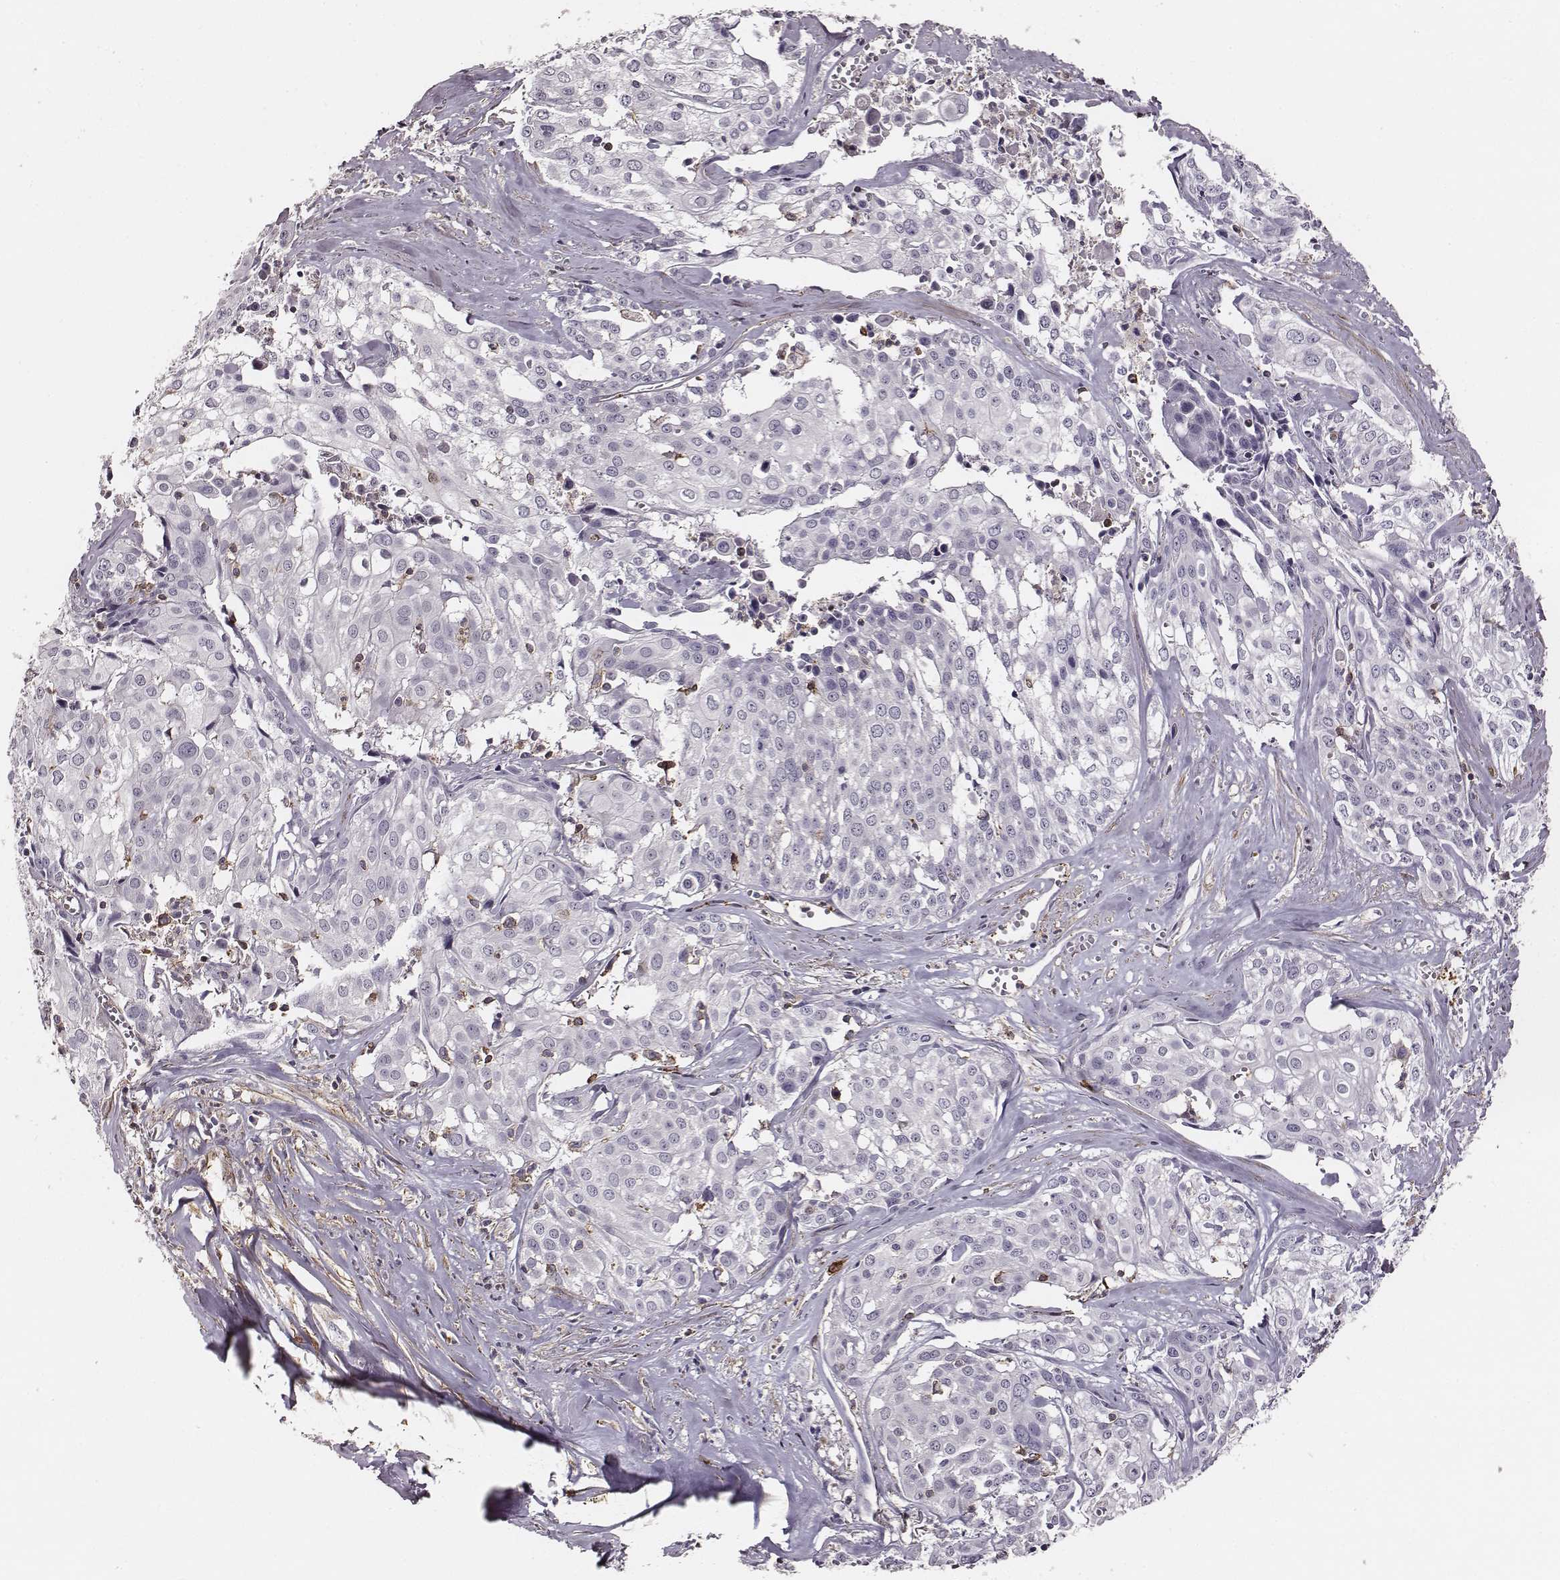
{"staining": {"intensity": "negative", "quantity": "none", "location": "none"}, "tissue": "cervical cancer", "cell_type": "Tumor cells", "image_type": "cancer", "snomed": [{"axis": "morphology", "description": "Squamous cell carcinoma, NOS"}, {"axis": "topography", "description": "Cervix"}], "caption": "Photomicrograph shows no protein expression in tumor cells of cervical squamous cell carcinoma tissue.", "gene": "ZYX", "patient": {"sex": "female", "age": 39}}